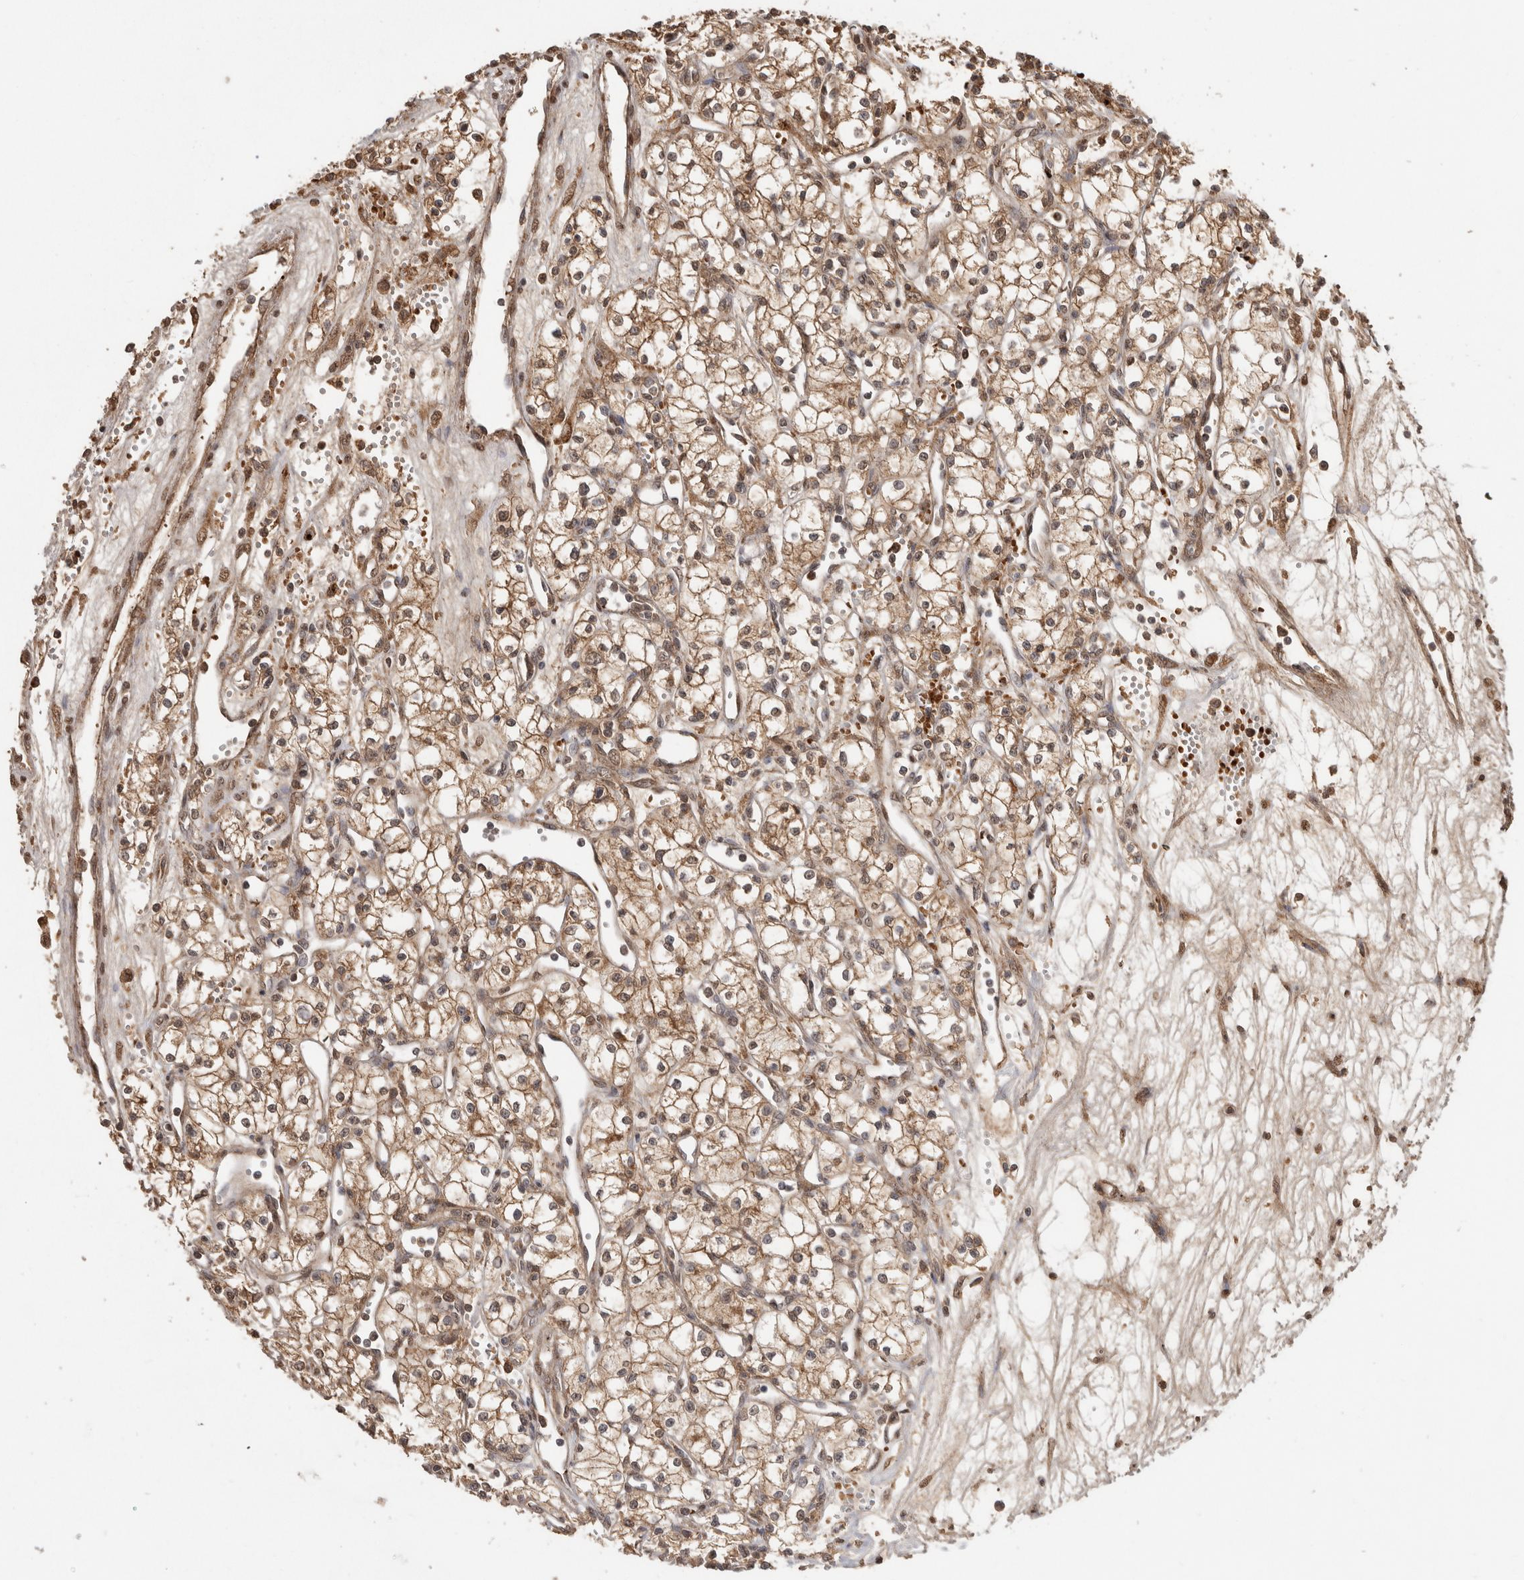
{"staining": {"intensity": "moderate", "quantity": ">75%", "location": "cytoplasmic/membranous"}, "tissue": "renal cancer", "cell_type": "Tumor cells", "image_type": "cancer", "snomed": [{"axis": "morphology", "description": "Adenocarcinoma, NOS"}, {"axis": "topography", "description": "Kidney"}], "caption": "IHC staining of renal cancer (adenocarcinoma), which displays medium levels of moderate cytoplasmic/membranous positivity in approximately >75% of tumor cells indicating moderate cytoplasmic/membranous protein positivity. The staining was performed using DAB (brown) for protein detection and nuclei were counterstained in hematoxylin (blue).", "gene": "FAM3A", "patient": {"sex": "male", "age": 59}}